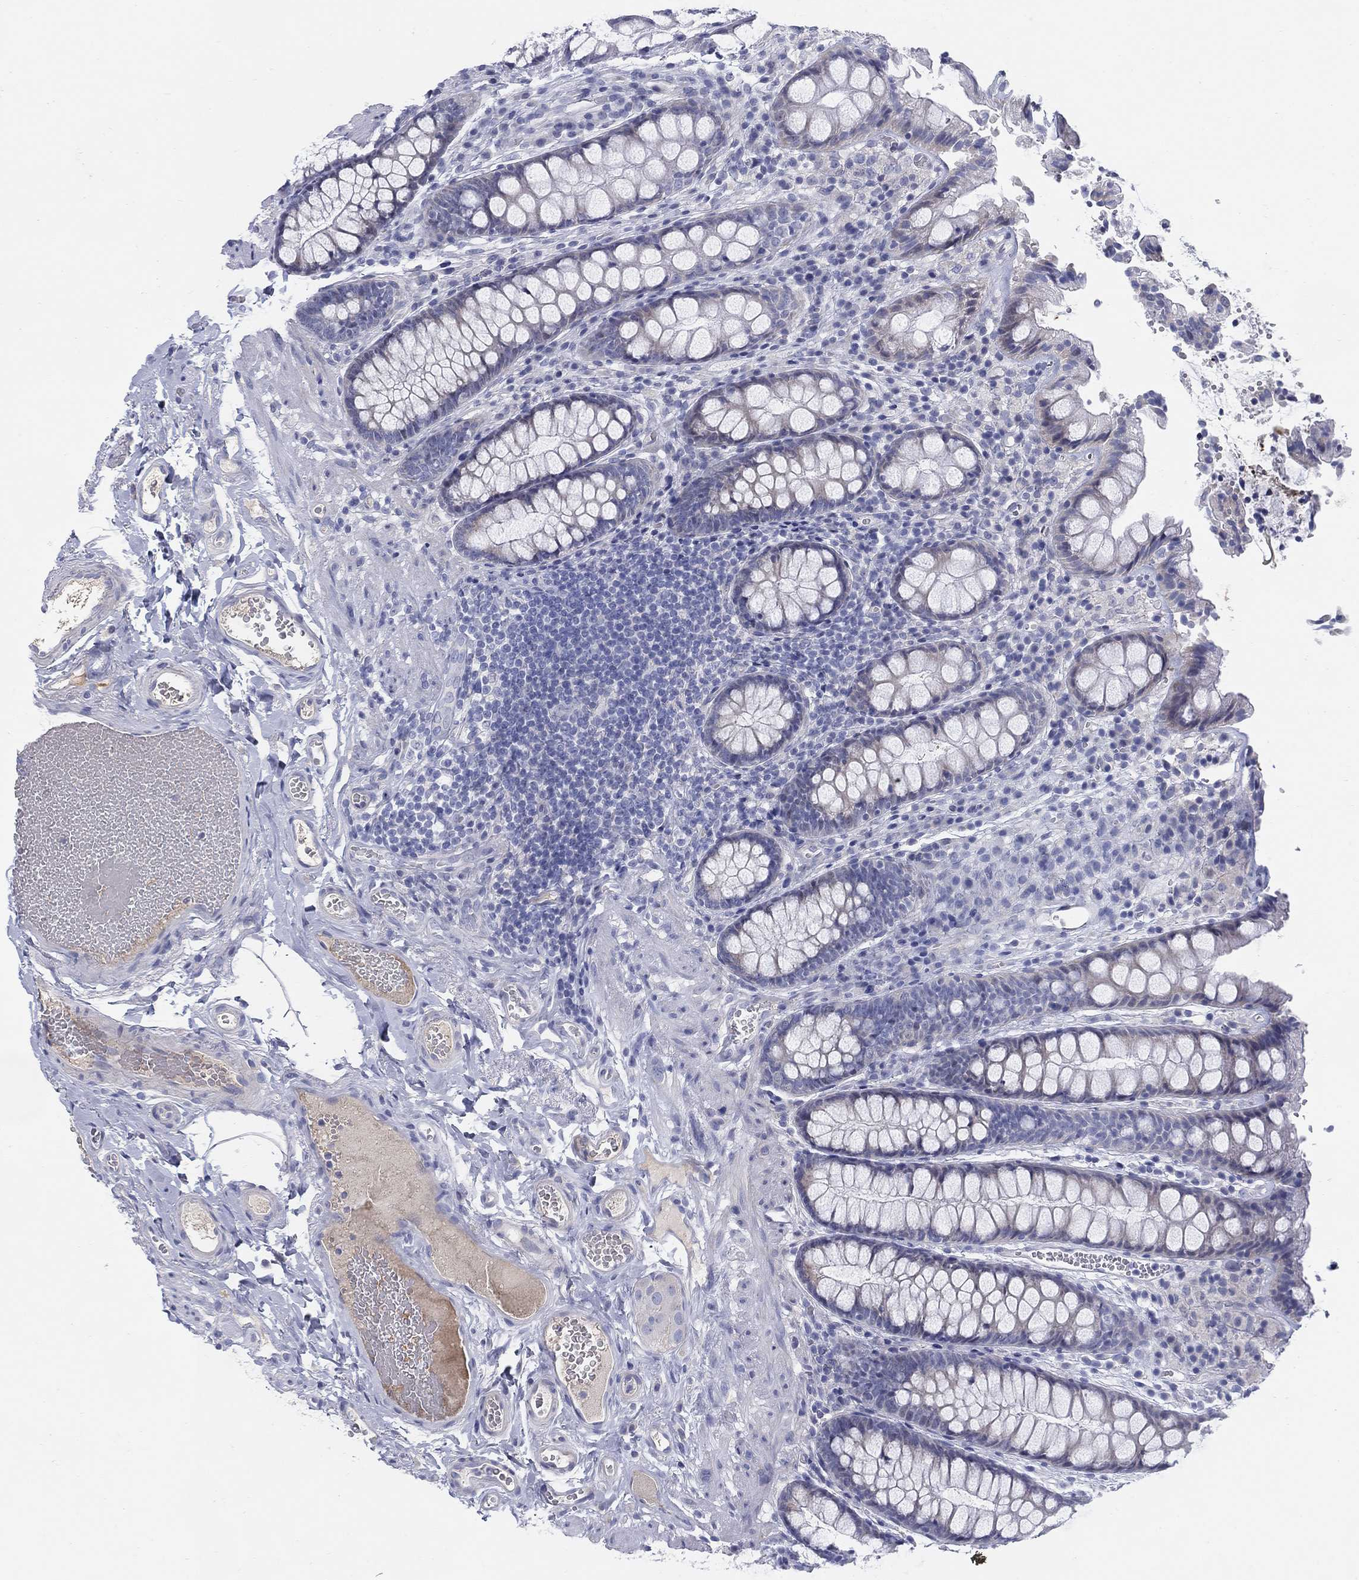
{"staining": {"intensity": "negative", "quantity": "none", "location": "none"}, "tissue": "colon", "cell_type": "Endothelial cells", "image_type": "normal", "snomed": [{"axis": "morphology", "description": "Normal tissue, NOS"}, {"axis": "topography", "description": "Colon"}], "caption": "There is no significant expression in endothelial cells of colon. (DAB immunohistochemistry (IHC) visualized using brightfield microscopy, high magnification).", "gene": "HEATR4", "patient": {"sex": "female", "age": 86}}